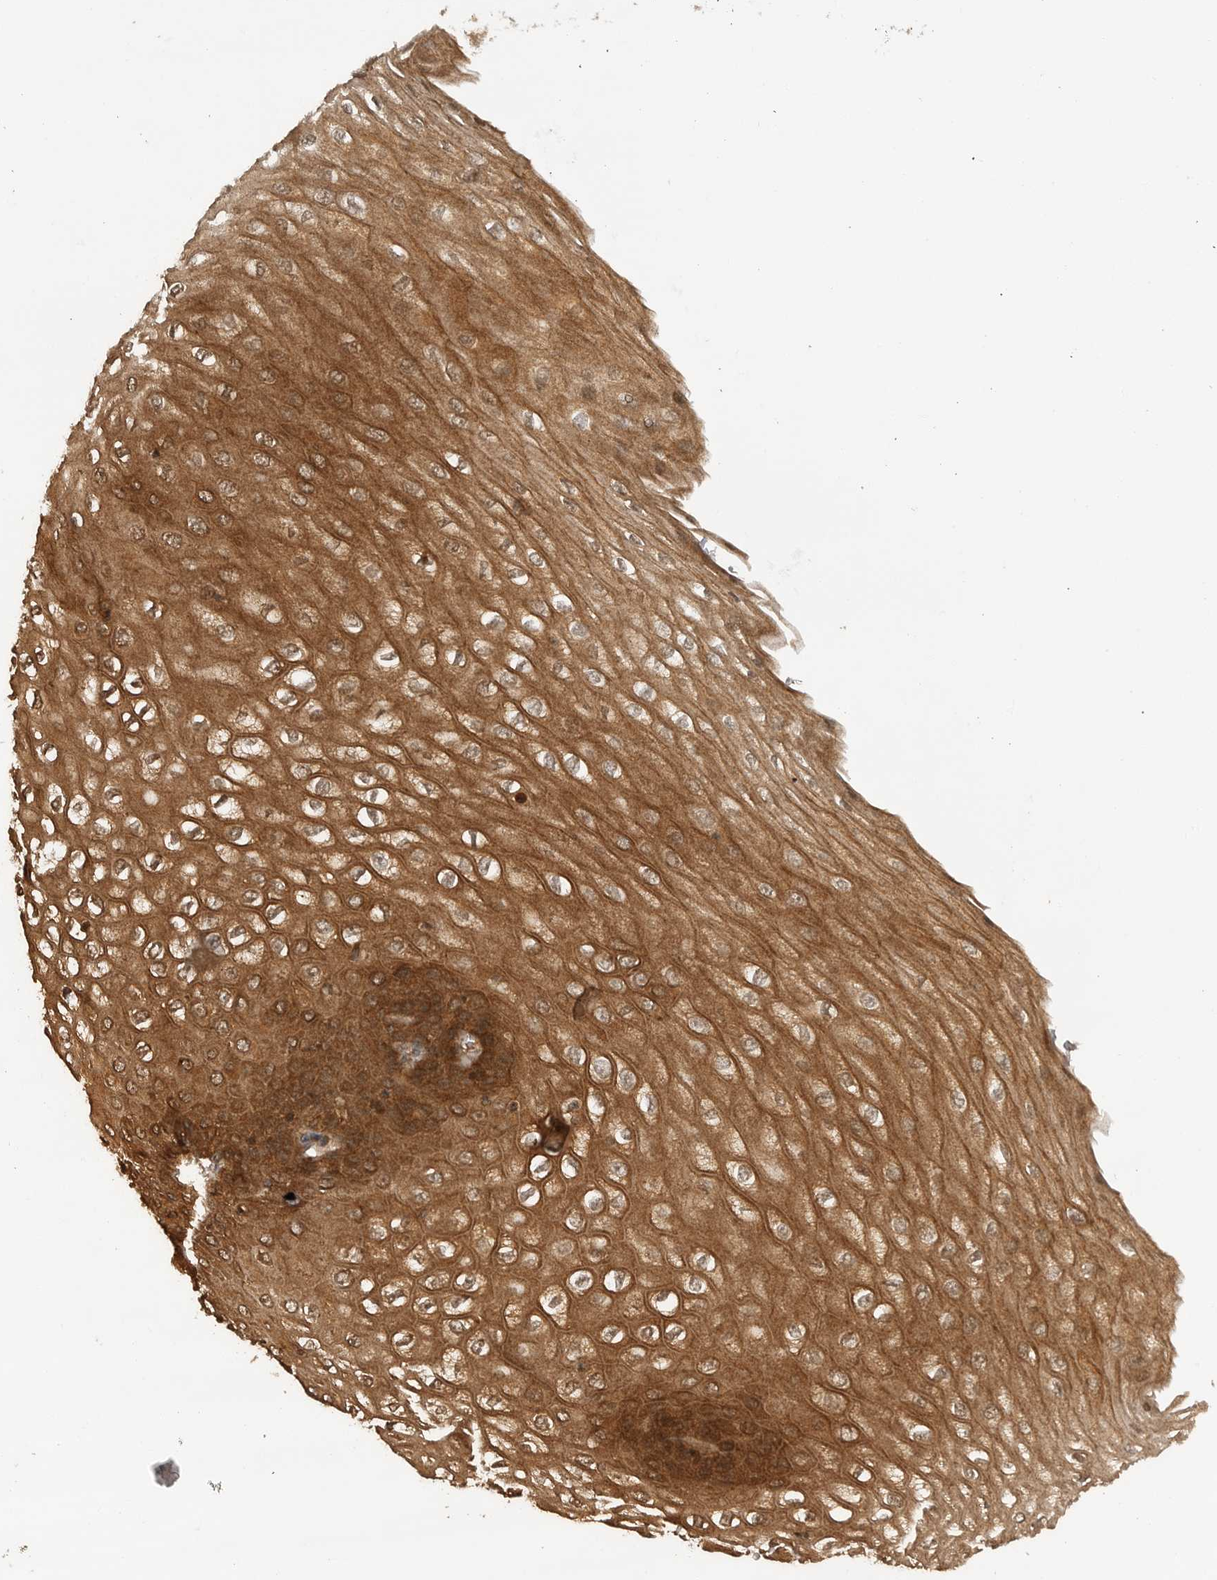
{"staining": {"intensity": "strong", "quantity": ">75%", "location": "cytoplasmic/membranous"}, "tissue": "esophagus", "cell_type": "Squamous epithelial cells", "image_type": "normal", "snomed": [{"axis": "morphology", "description": "Normal tissue, NOS"}, {"axis": "topography", "description": "Esophagus"}], "caption": "Immunohistochemistry (DAB) staining of unremarkable esophagus shows strong cytoplasmic/membranous protein positivity in about >75% of squamous epithelial cells.", "gene": "PRDX4", "patient": {"sex": "male", "age": 60}}